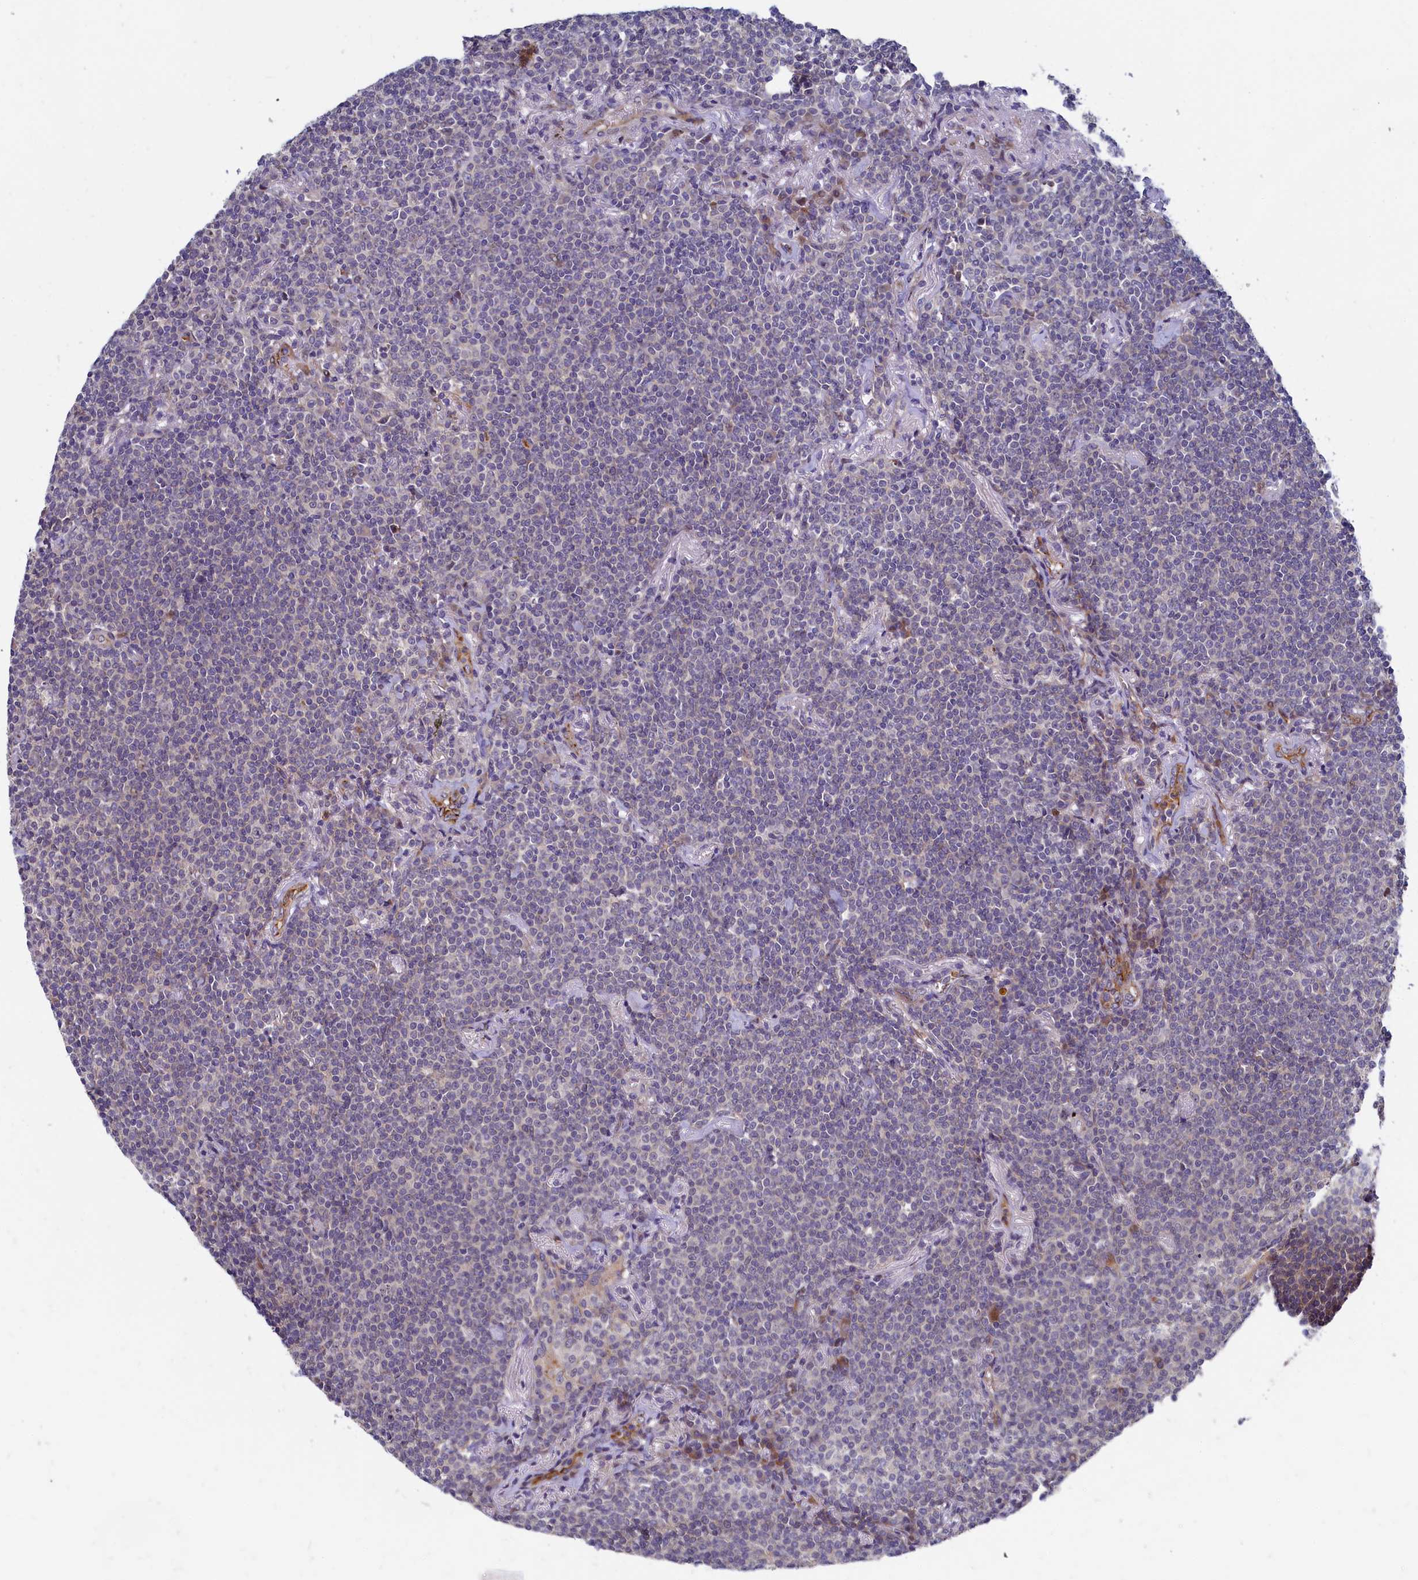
{"staining": {"intensity": "negative", "quantity": "none", "location": "none"}, "tissue": "lymphoma", "cell_type": "Tumor cells", "image_type": "cancer", "snomed": [{"axis": "morphology", "description": "Malignant lymphoma, non-Hodgkin's type, Low grade"}, {"axis": "topography", "description": "Lung"}], "caption": "This is an immunohistochemistry (IHC) photomicrograph of human lymphoma. There is no expression in tumor cells.", "gene": "PIK3C3", "patient": {"sex": "female", "age": 71}}